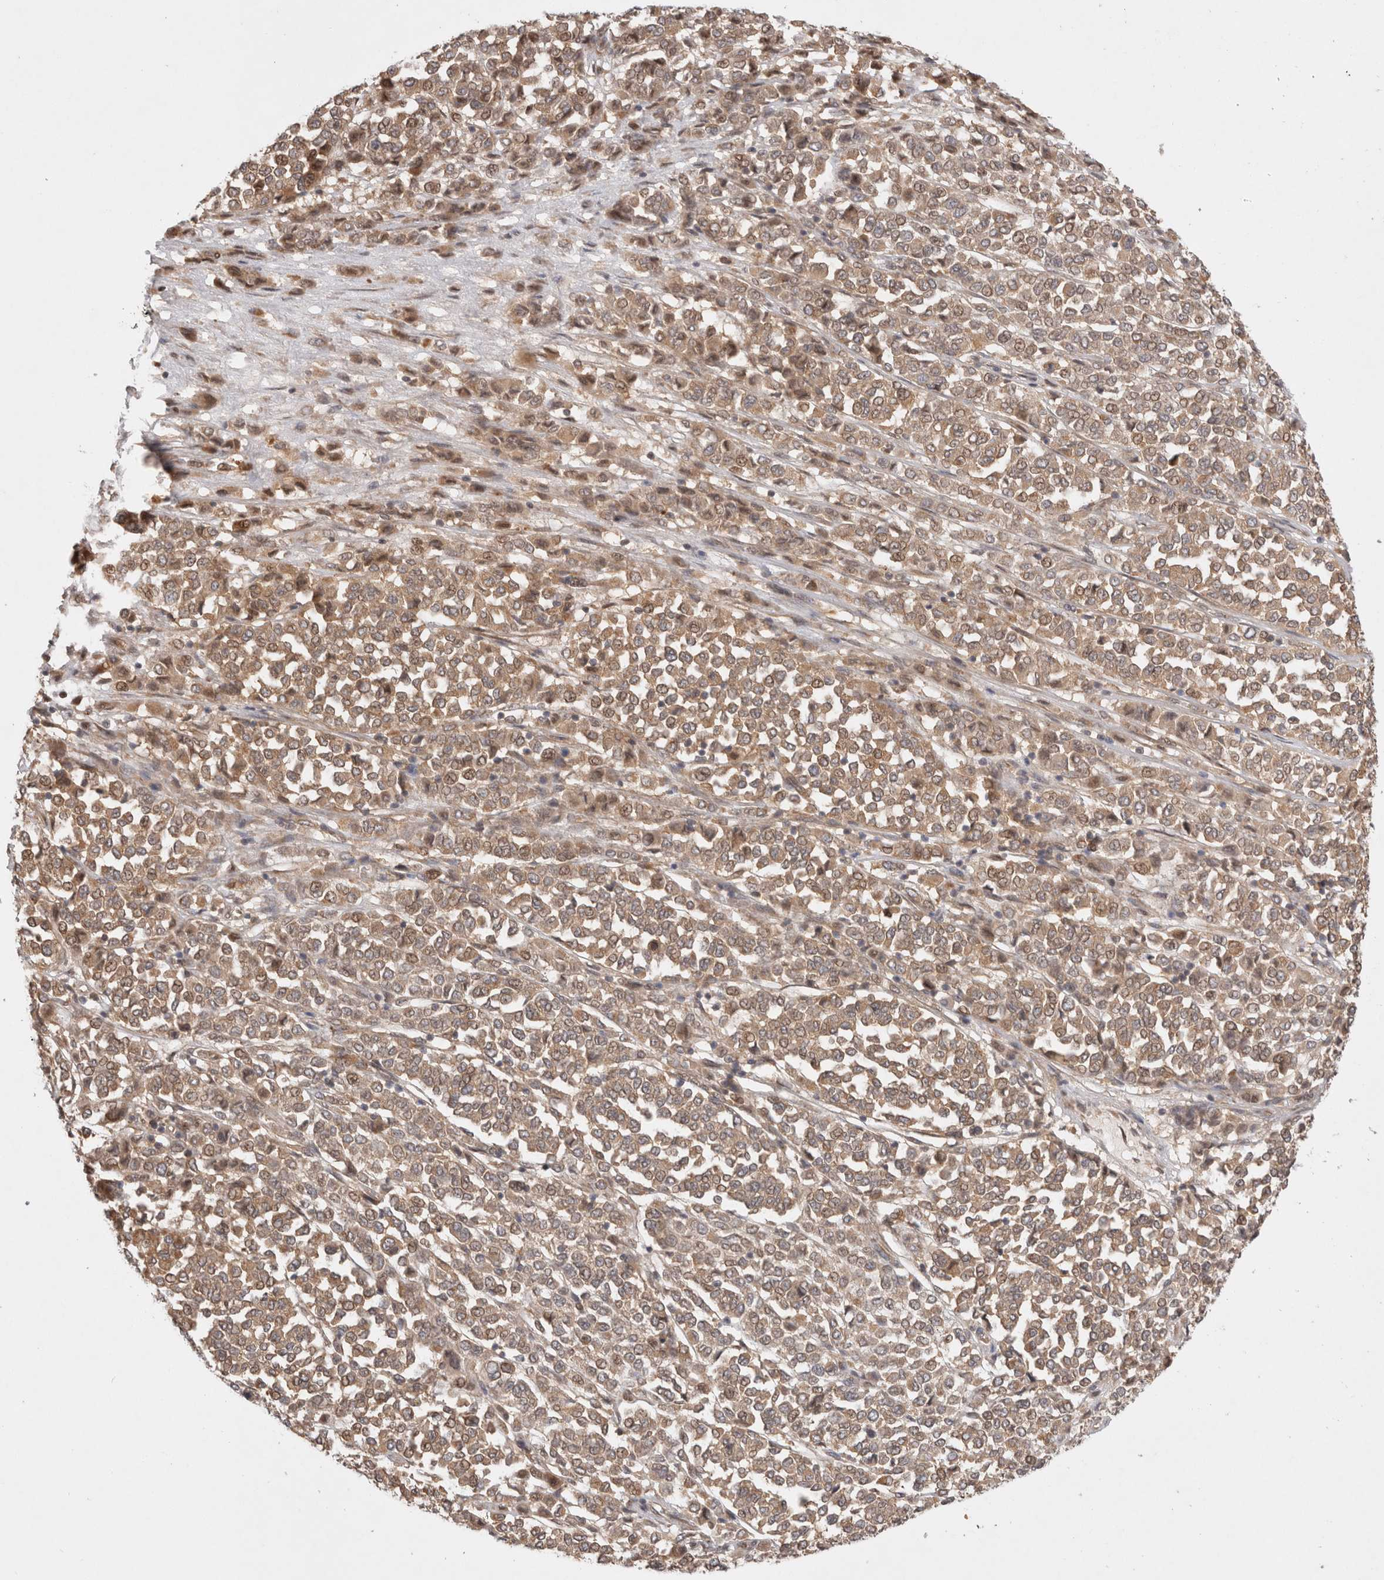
{"staining": {"intensity": "weak", "quantity": ">75%", "location": "cytoplasmic/membranous"}, "tissue": "melanoma", "cell_type": "Tumor cells", "image_type": "cancer", "snomed": [{"axis": "morphology", "description": "Malignant melanoma, Metastatic site"}, {"axis": "topography", "description": "Pancreas"}], "caption": "DAB (3,3'-diaminobenzidine) immunohistochemical staining of human malignant melanoma (metastatic site) displays weak cytoplasmic/membranous protein staining in about >75% of tumor cells. (Stains: DAB in brown, nuclei in blue, Microscopy: brightfield microscopy at high magnification).", "gene": "HTT", "patient": {"sex": "female", "age": 30}}